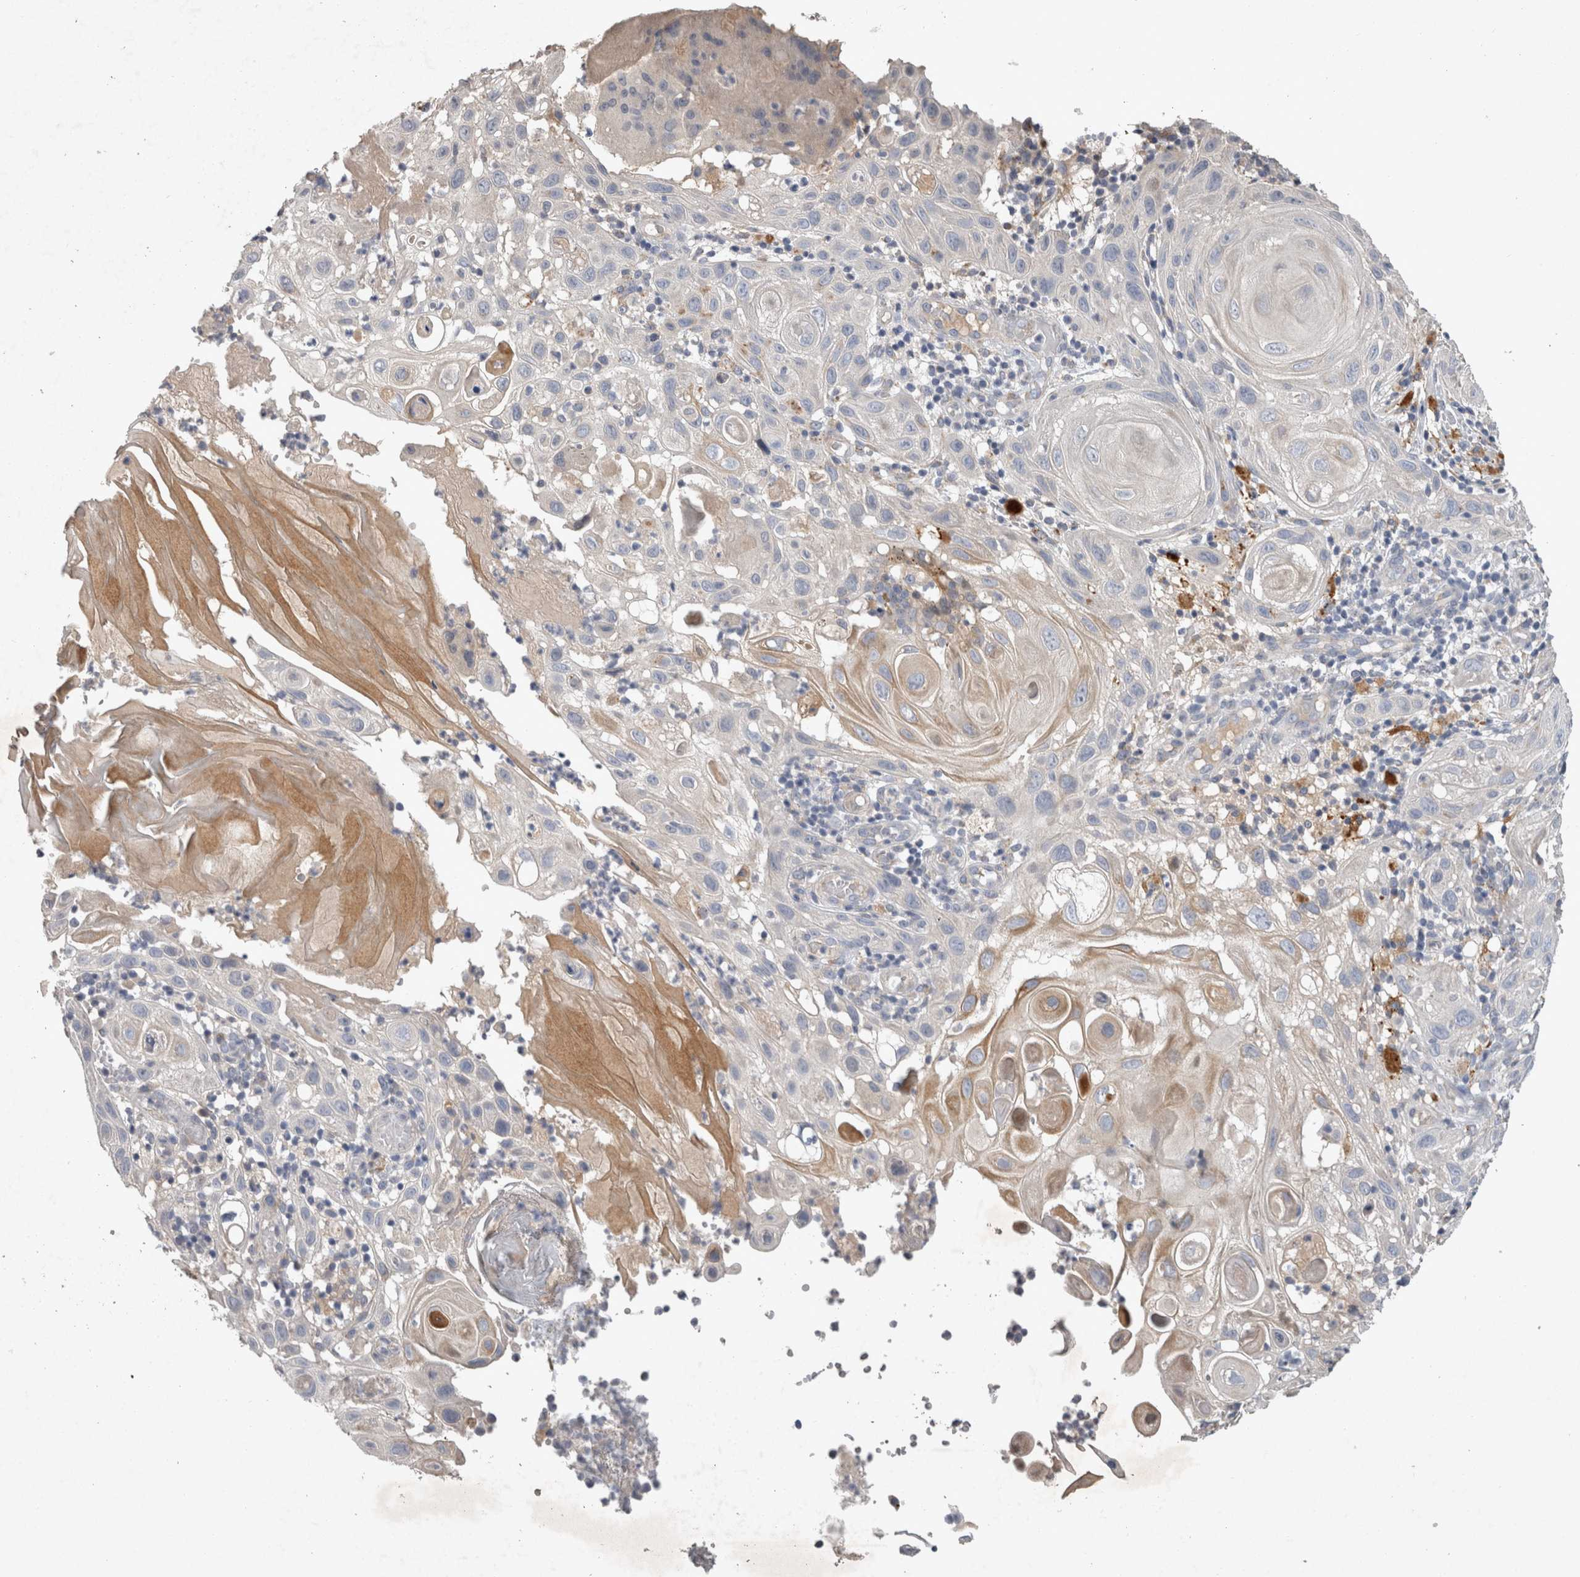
{"staining": {"intensity": "weak", "quantity": "<25%", "location": "cytoplasmic/membranous"}, "tissue": "skin cancer", "cell_type": "Tumor cells", "image_type": "cancer", "snomed": [{"axis": "morphology", "description": "Normal tissue, NOS"}, {"axis": "morphology", "description": "Squamous cell carcinoma, NOS"}, {"axis": "topography", "description": "Skin"}], "caption": "There is no significant expression in tumor cells of skin cancer.", "gene": "SLC22A11", "patient": {"sex": "female", "age": 96}}